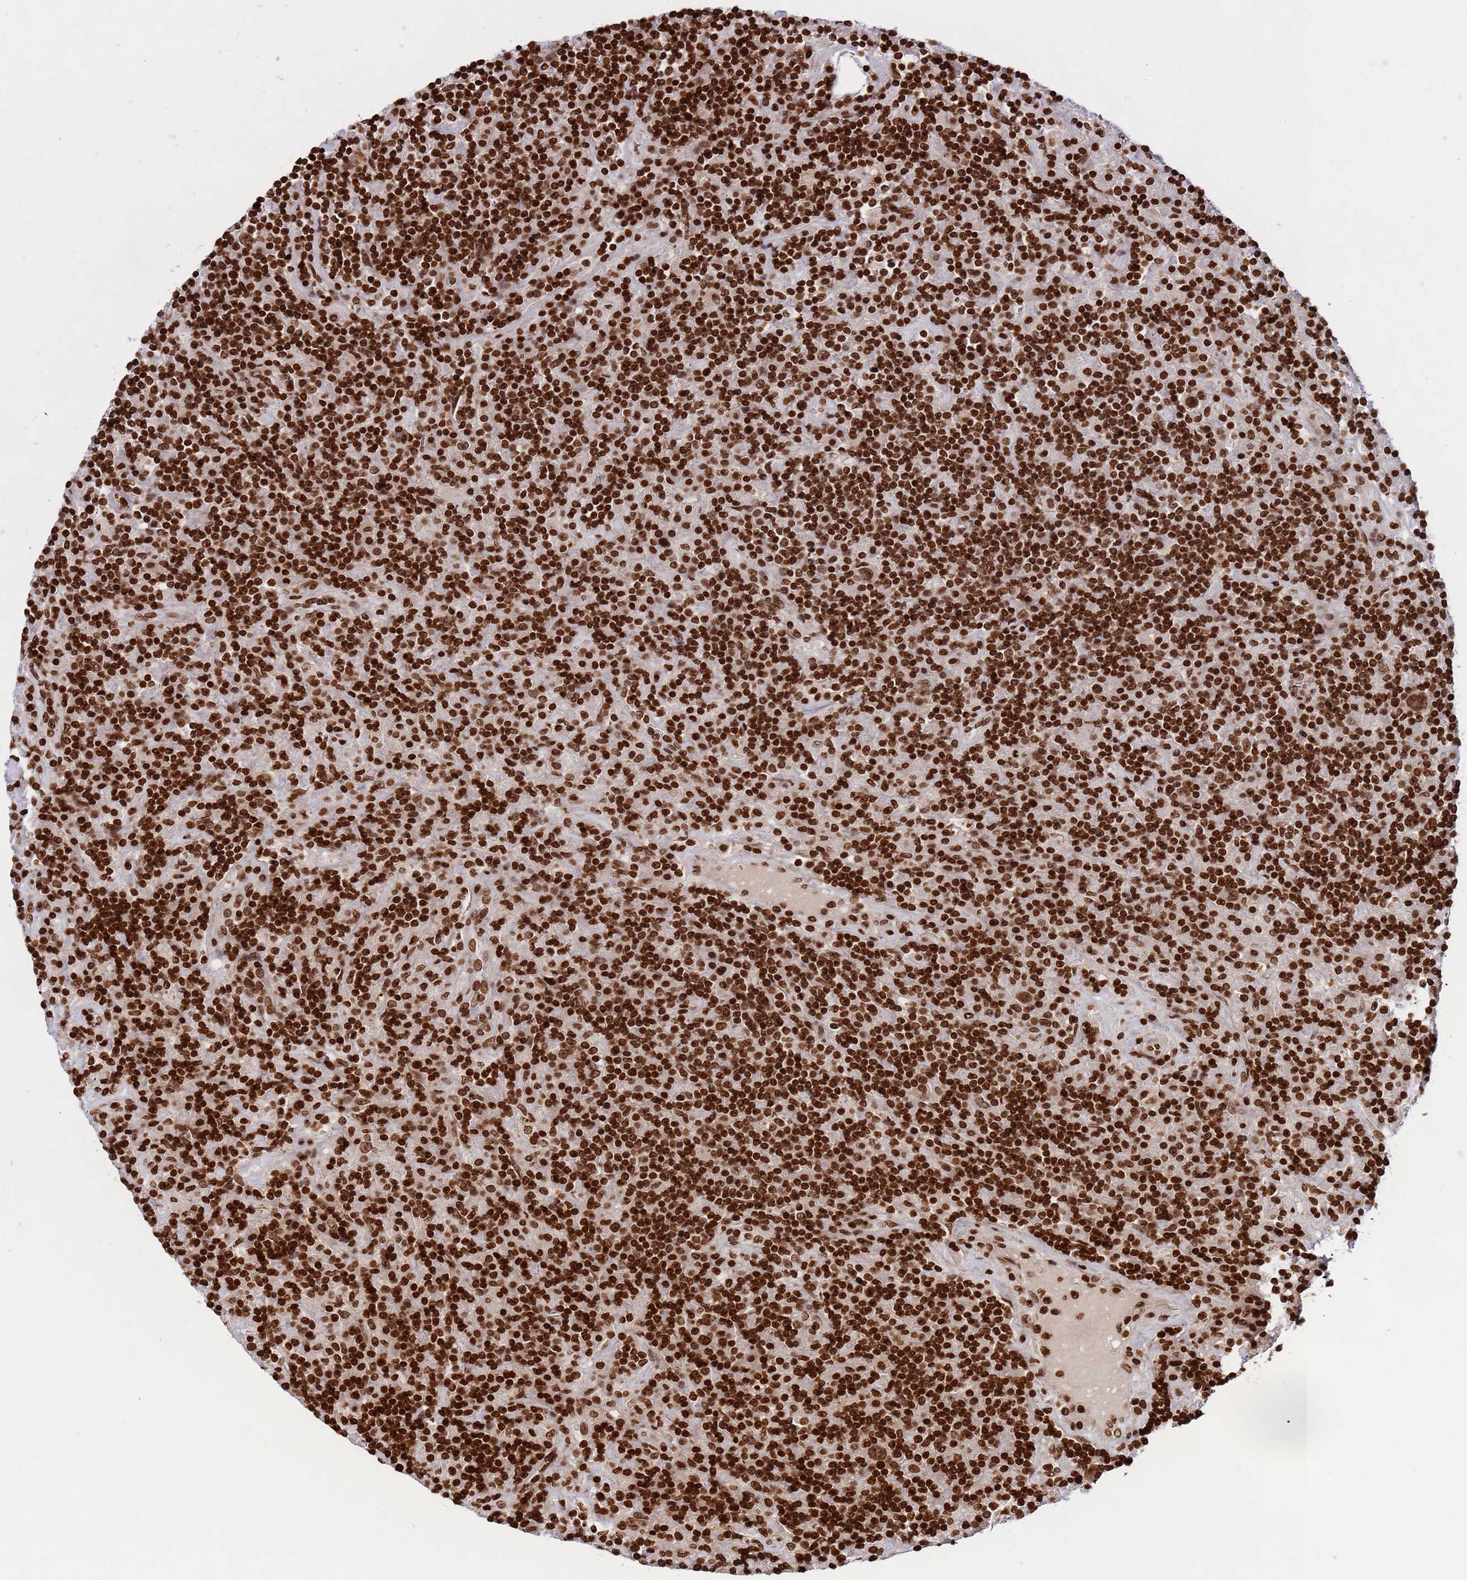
{"staining": {"intensity": "moderate", "quantity": ">75%", "location": "nuclear"}, "tissue": "lymphoma", "cell_type": "Tumor cells", "image_type": "cancer", "snomed": [{"axis": "morphology", "description": "Hodgkin's disease, NOS"}, {"axis": "topography", "description": "Lymph node"}], "caption": "A brown stain highlights moderate nuclear expression of a protein in lymphoma tumor cells.", "gene": "H3-3B", "patient": {"sex": "male", "age": 70}}